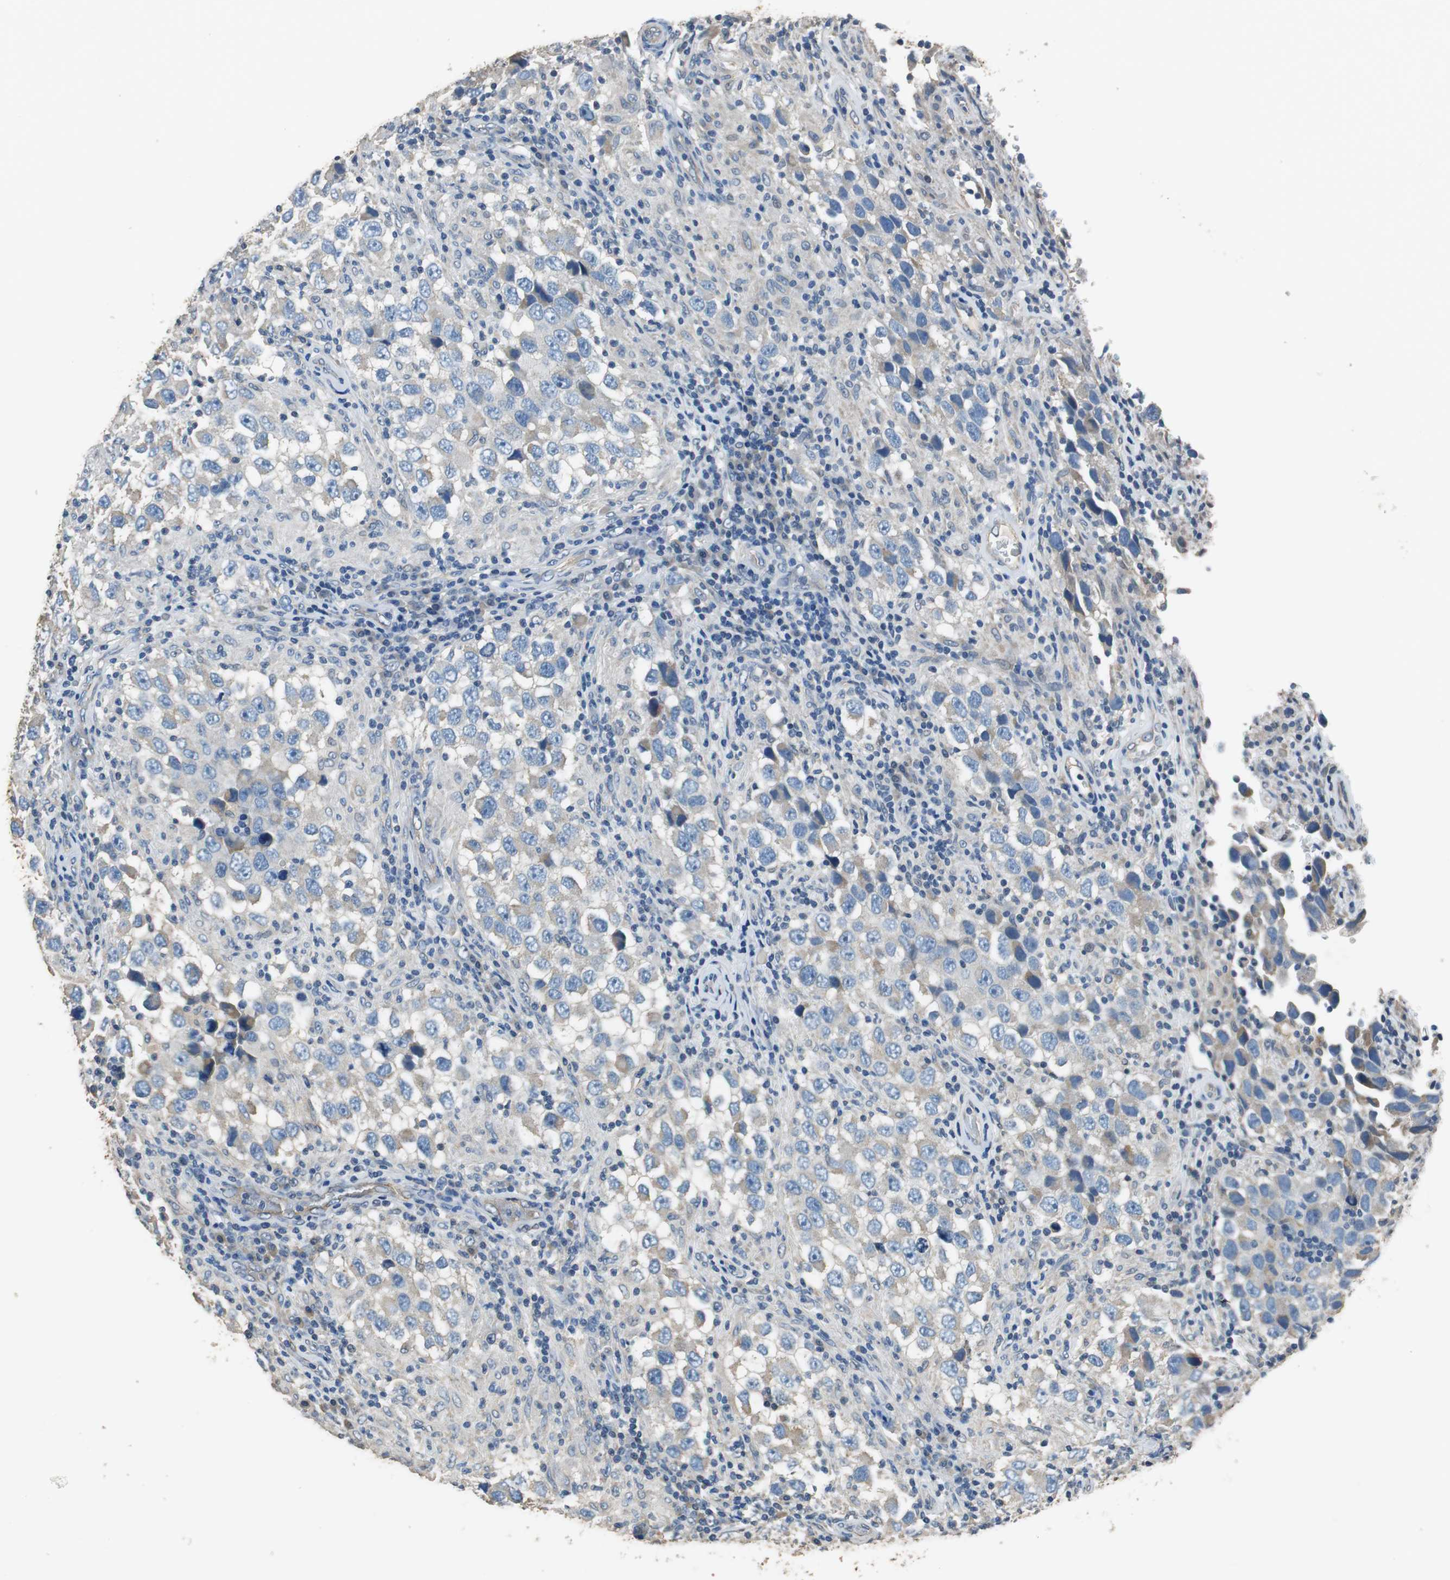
{"staining": {"intensity": "weak", "quantity": "25%-75%", "location": "cytoplasmic/membranous"}, "tissue": "testis cancer", "cell_type": "Tumor cells", "image_type": "cancer", "snomed": [{"axis": "morphology", "description": "Carcinoma, Embryonal, NOS"}, {"axis": "topography", "description": "Testis"}], "caption": "Testis cancer (embryonal carcinoma) was stained to show a protein in brown. There is low levels of weak cytoplasmic/membranous expression in about 25%-75% of tumor cells.", "gene": "ALDH4A1", "patient": {"sex": "male", "age": 21}}